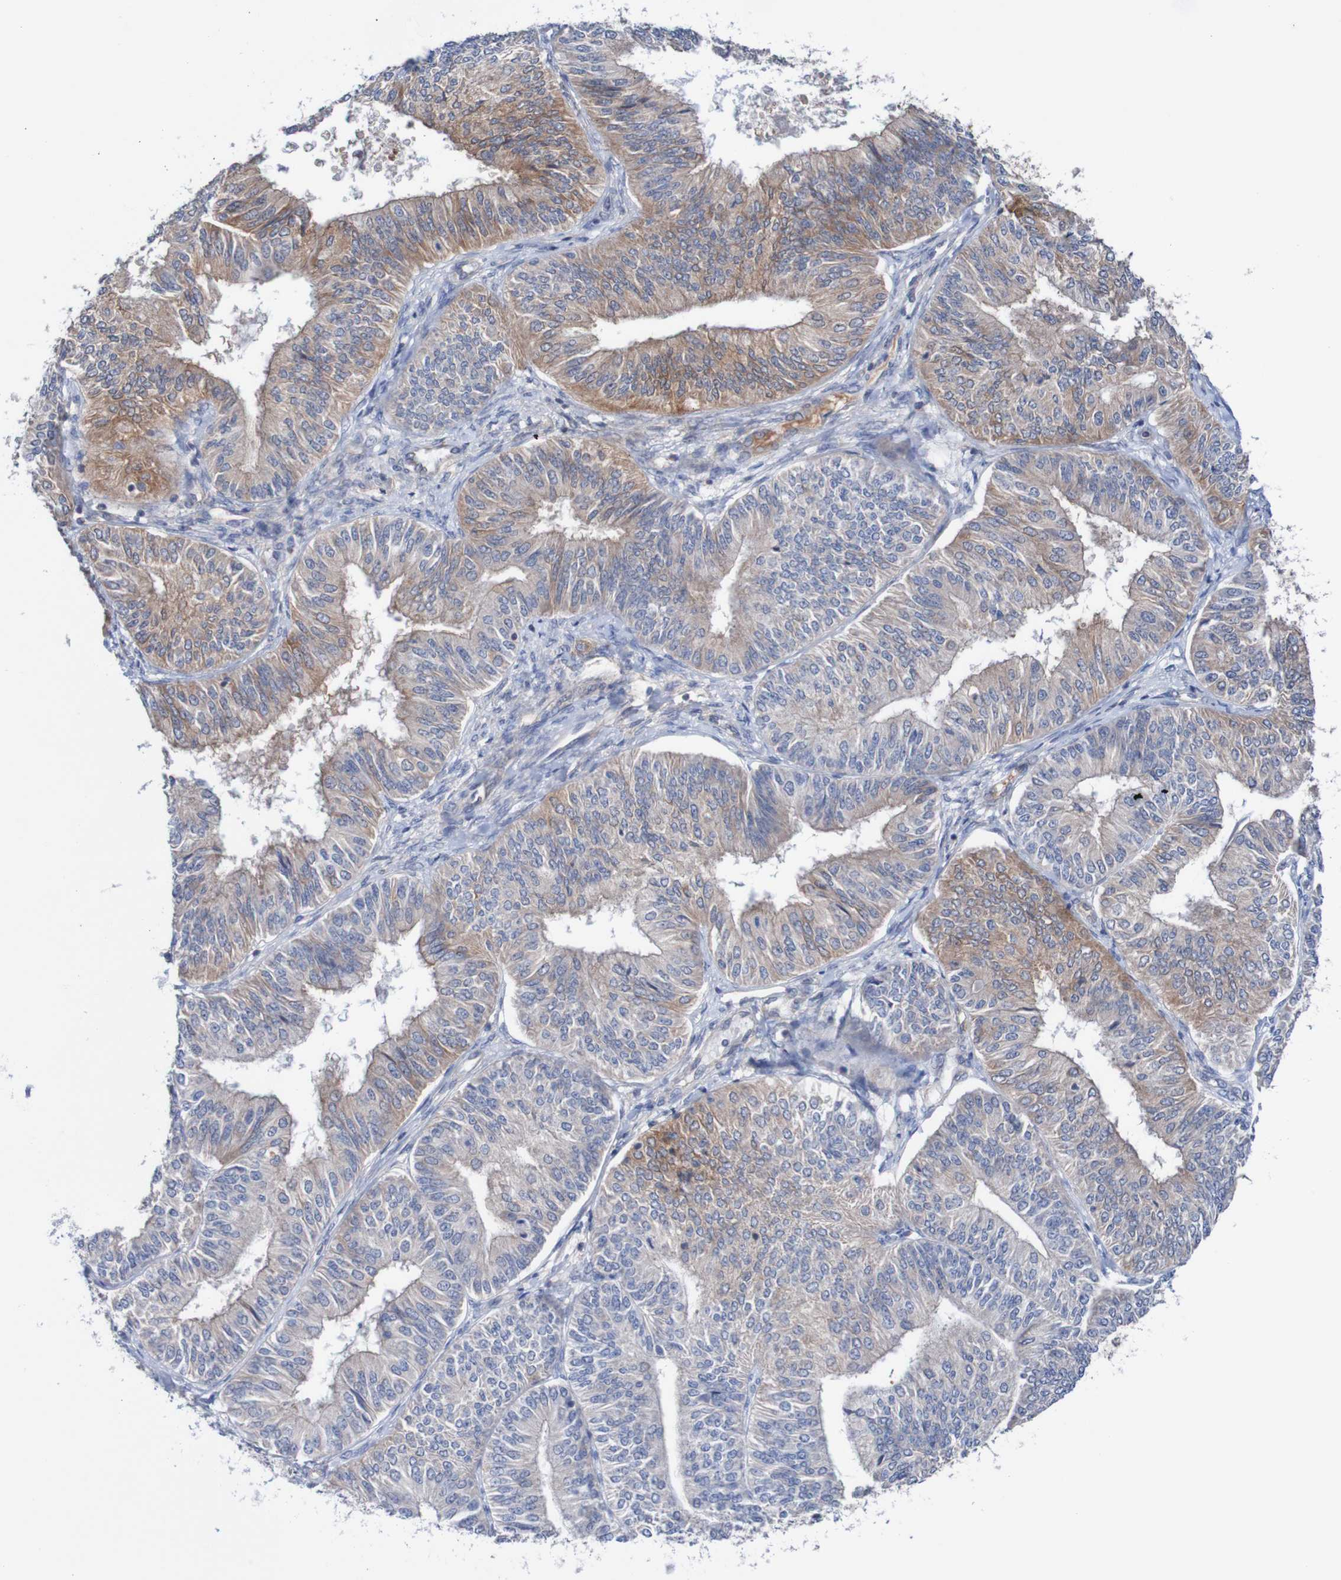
{"staining": {"intensity": "moderate", "quantity": "25%-75%", "location": "cytoplasmic/membranous"}, "tissue": "endometrial cancer", "cell_type": "Tumor cells", "image_type": "cancer", "snomed": [{"axis": "morphology", "description": "Adenocarcinoma, NOS"}, {"axis": "topography", "description": "Endometrium"}], "caption": "Protein analysis of endometrial adenocarcinoma tissue demonstrates moderate cytoplasmic/membranous expression in about 25%-75% of tumor cells.", "gene": "RIGI", "patient": {"sex": "female", "age": 58}}